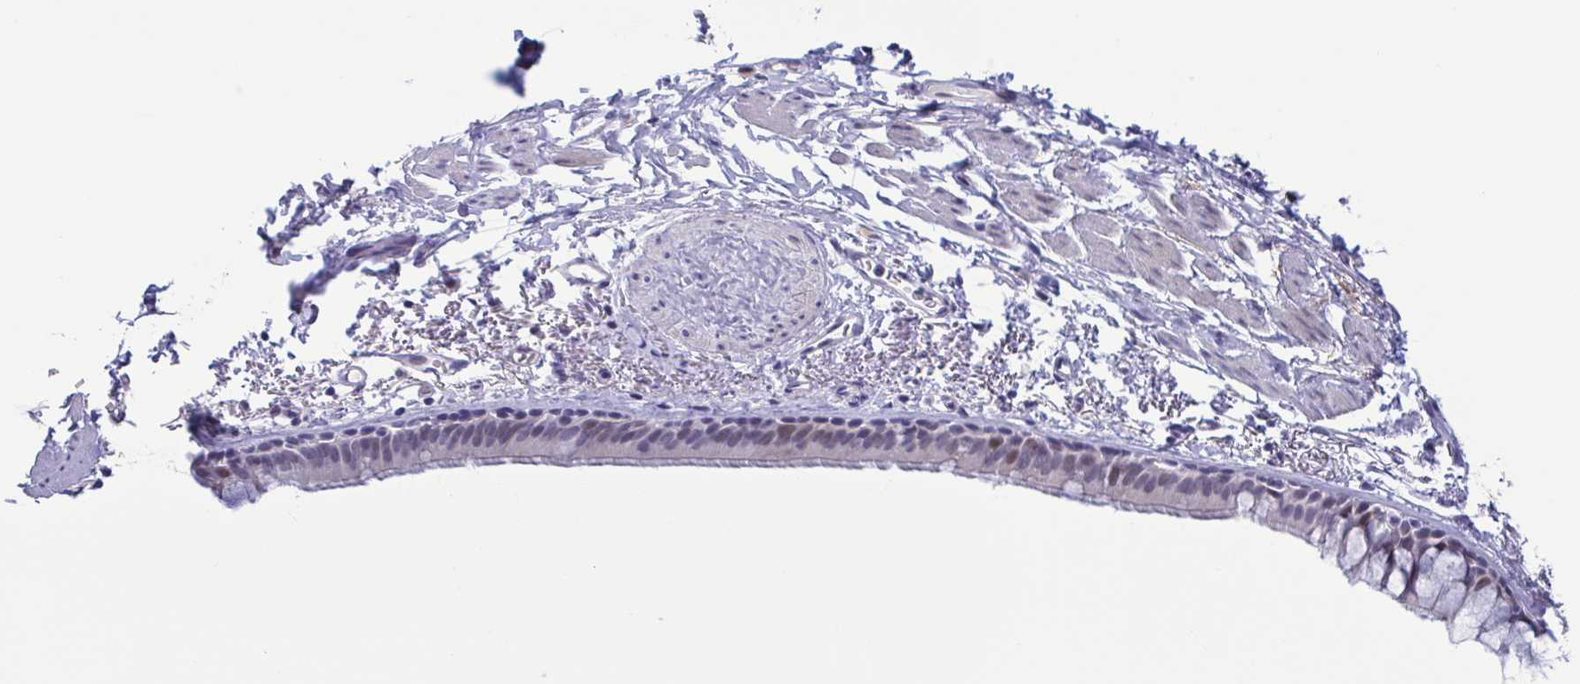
{"staining": {"intensity": "weak", "quantity": "<25%", "location": "nuclear"}, "tissue": "bronchus", "cell_type": "Respiratory epithelial cells", "image_type": "normal", "snomed": [{"axis": "morphology", "description": "Normal tissue, NOS"}, {"axis": "topography", "description": "Bronchus"}], "caption": "Normal bronchus was stained to show a protein in brown. There is no significant expression in respiratory epithelial cells. Brightfield microscopy of IHC stained with DAB (3,3'-diaminobenzidine) (brown) and hematoxylin (blue), captured at high magnification.", "gene": "PERM1", "patient": {"sex": "male", "age": 67}}